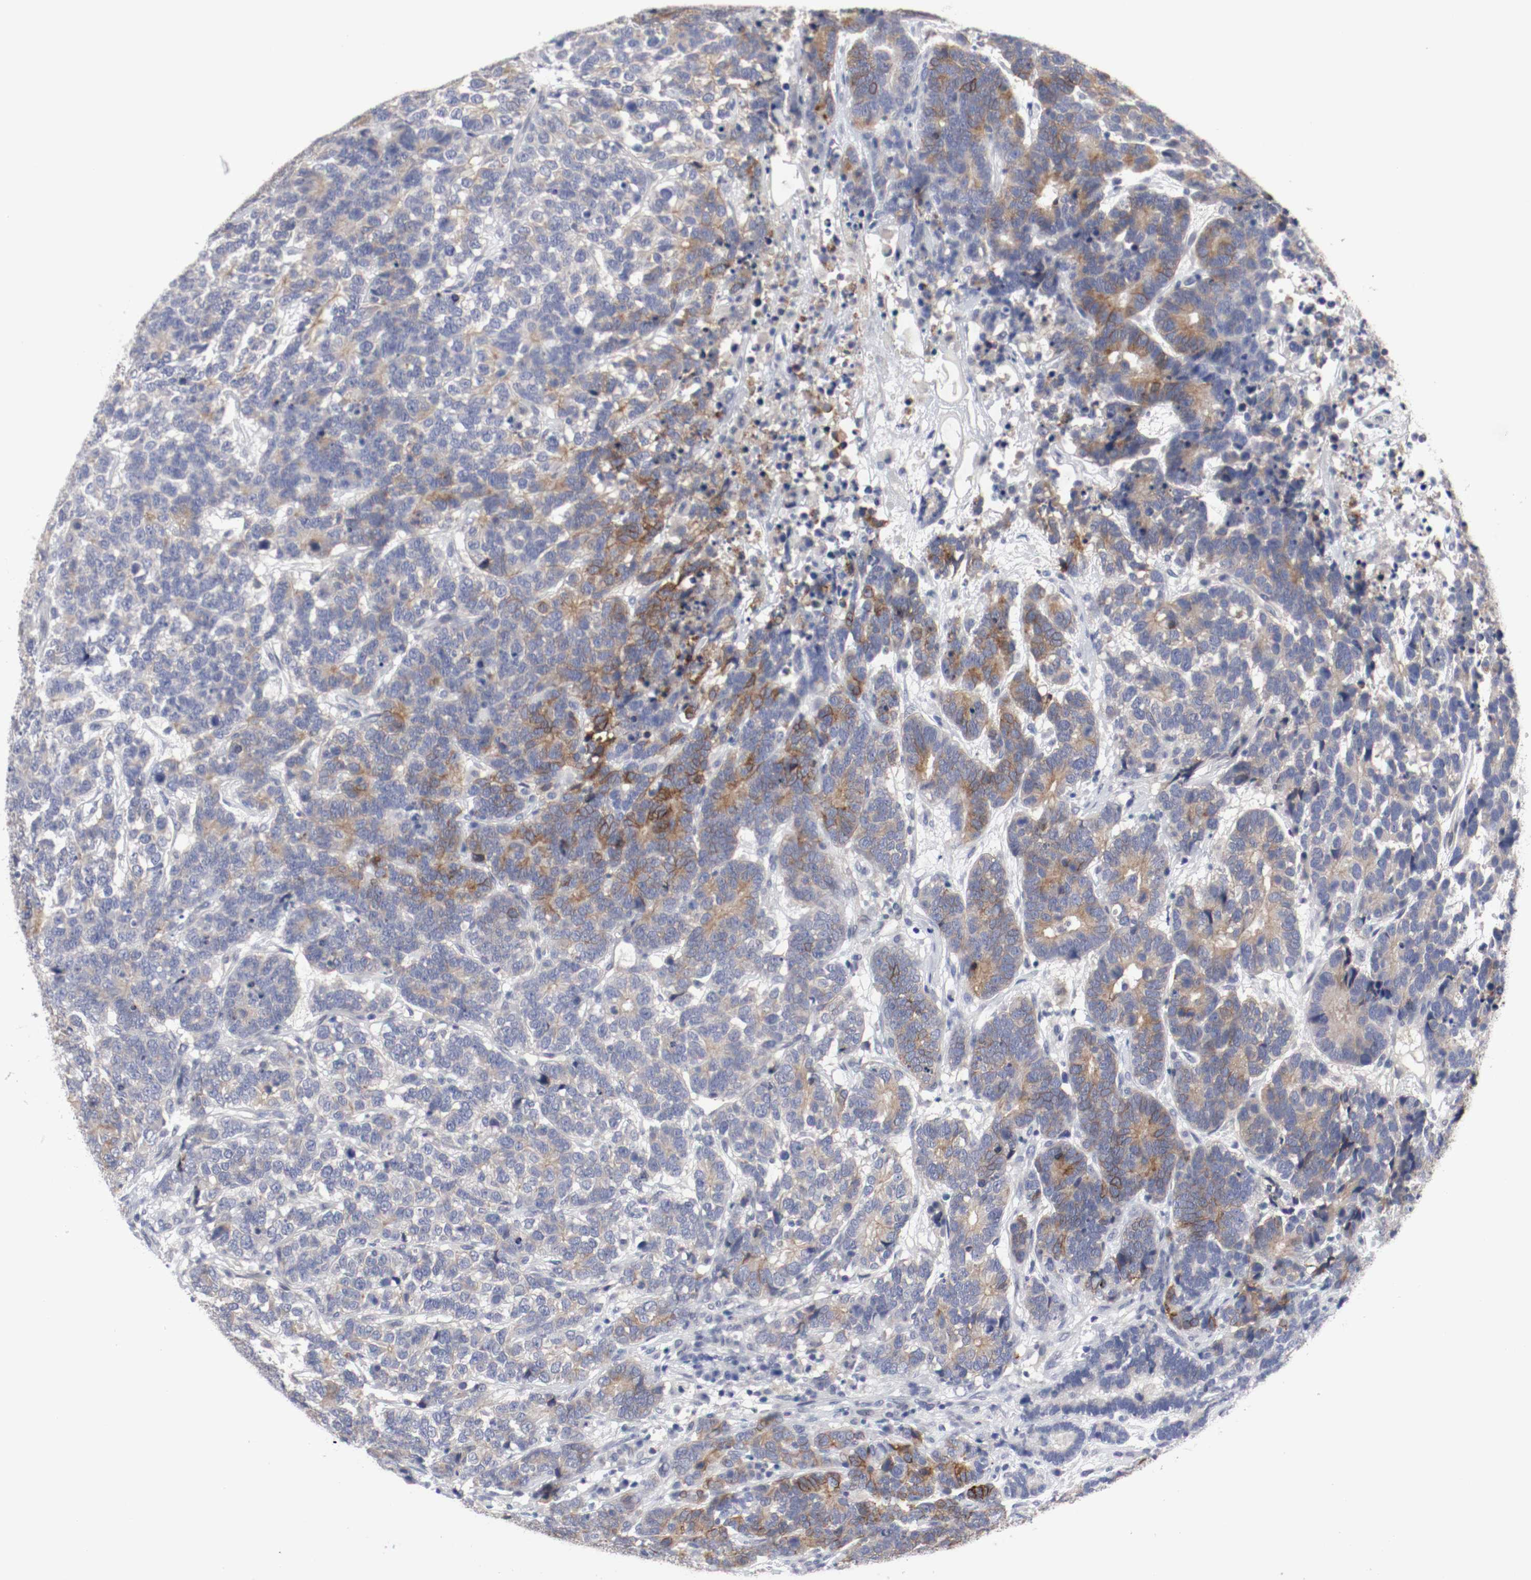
{"staining": {"intensity": "moderate", "quantity": "25%-75%", "location": "cytoplasmic/membranous"}, "tissue": "testis cancer", "cell_type": "Tumor cells", "image_type": "cancer", "snomed": [{"axis": "morphology", "description": "Carcinoma, Embryonal, NOS"}, {"axis": "topography", "description": "Testis"}], "caption": "A brown stain labels moderate cytoplasmic/membranous staining of a protein in testis embryonal carcinoma tumor cells. (DAB IHC, brown staining for protein, blue staining for nuclei).", "gene": "KIT", "patient": {"sex": "male", "age": 26}}